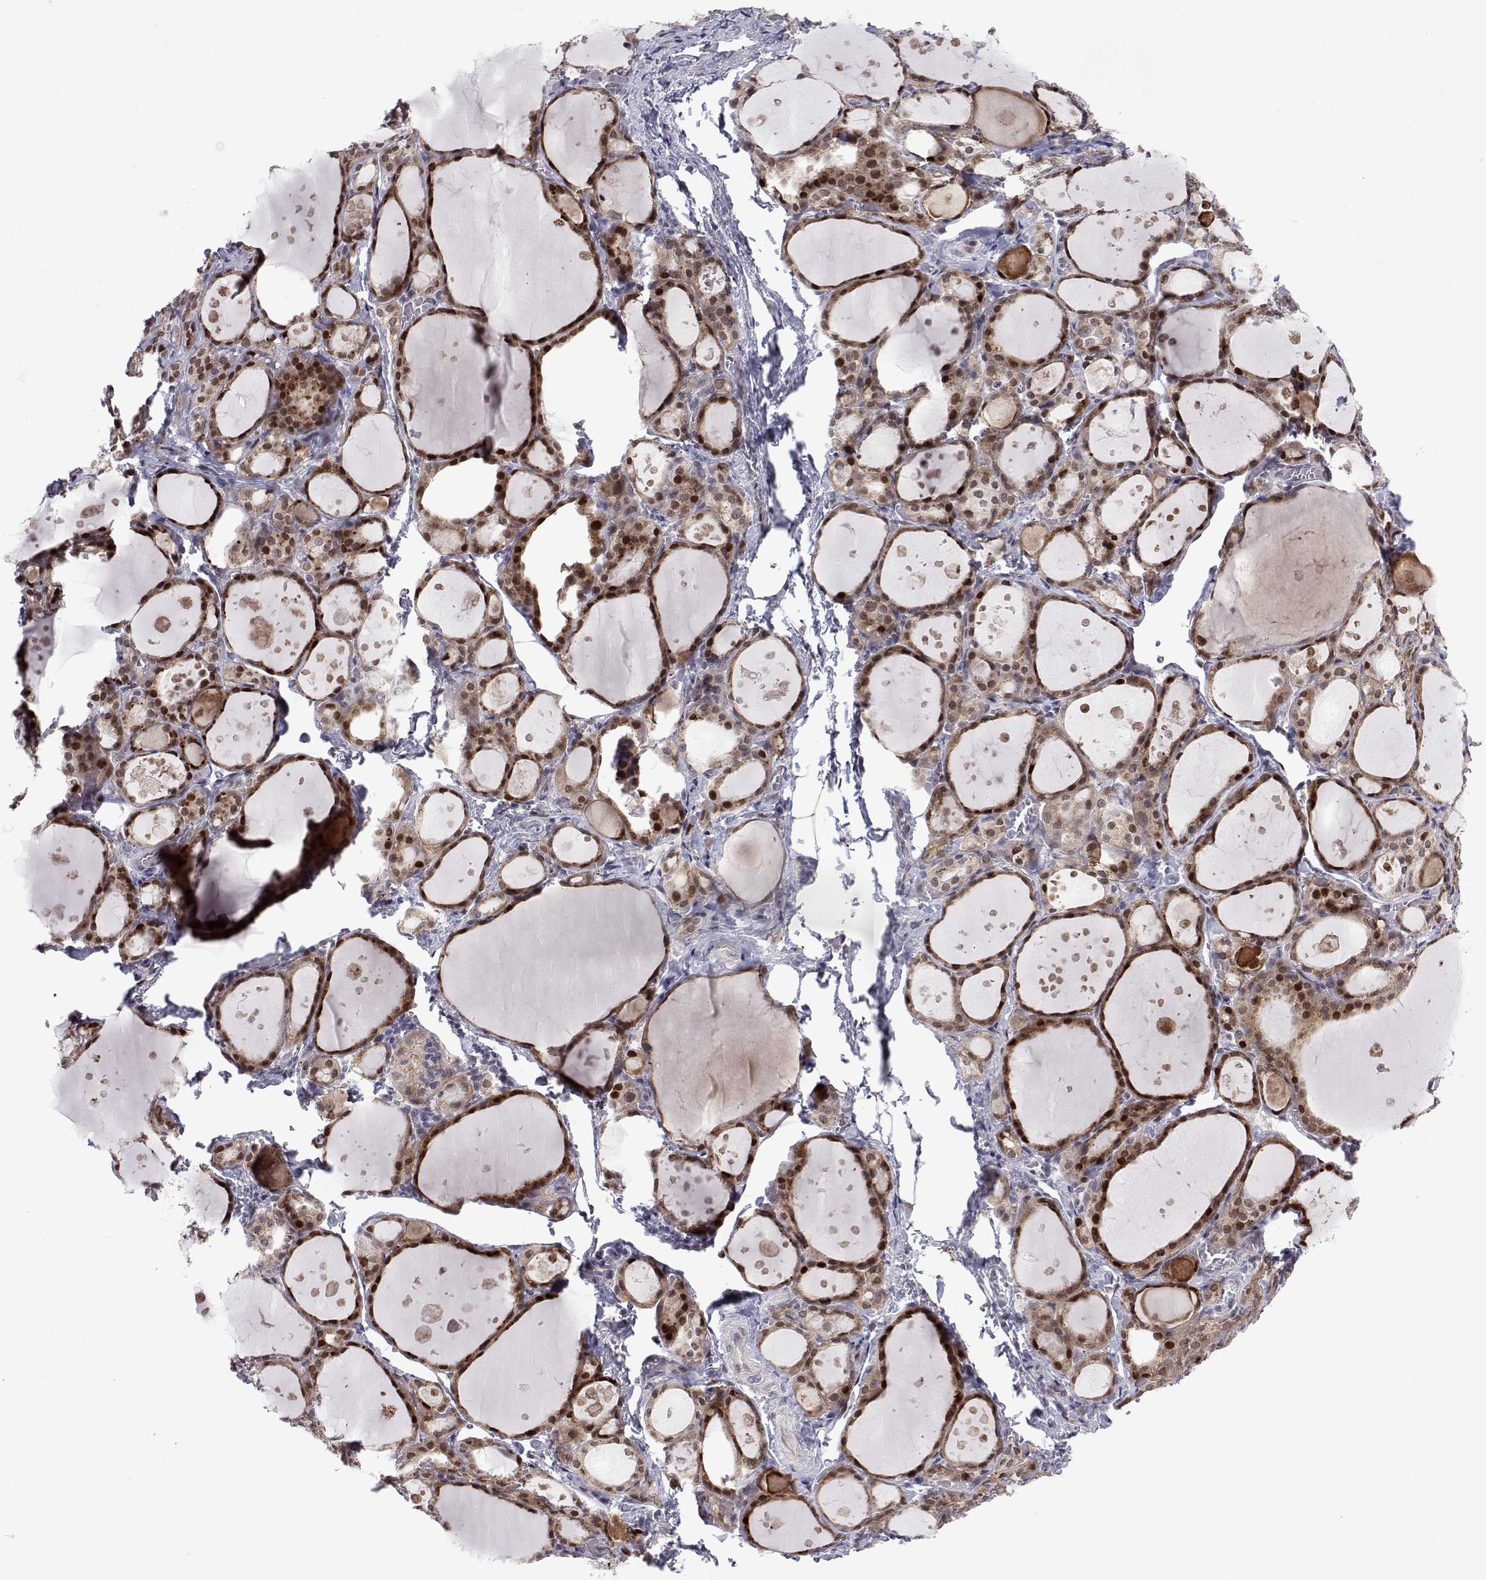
{"staining": {"intensity": "strong", "quantity": ">75%", "location": "cytoplasmic/membranous,nuclear"}, "tissue": "thyroid gland", "cell_type": "Glandular cells", "image_type": "normal", "snomed": [{"axis": "morphology", "description": "Normal tissue, NOS"}, {"axis": "topography", "description": "Thyroid gland"}], "caption": "IHC staining of unremarkable thyroid gland, which demonstrates high levels of strong cytoplasmic/membranous,nuclear positivity in approximately >75% of glandular cells indicating strong cytoplasmic/membranous,nuclear protein staining. The staining was performed using DAB (brown) for protein detection and nuclei were counterstained in hematoxylin (blue).", "gene": "EFCAB3", "patient": {"sex": "male", "age": 68}}